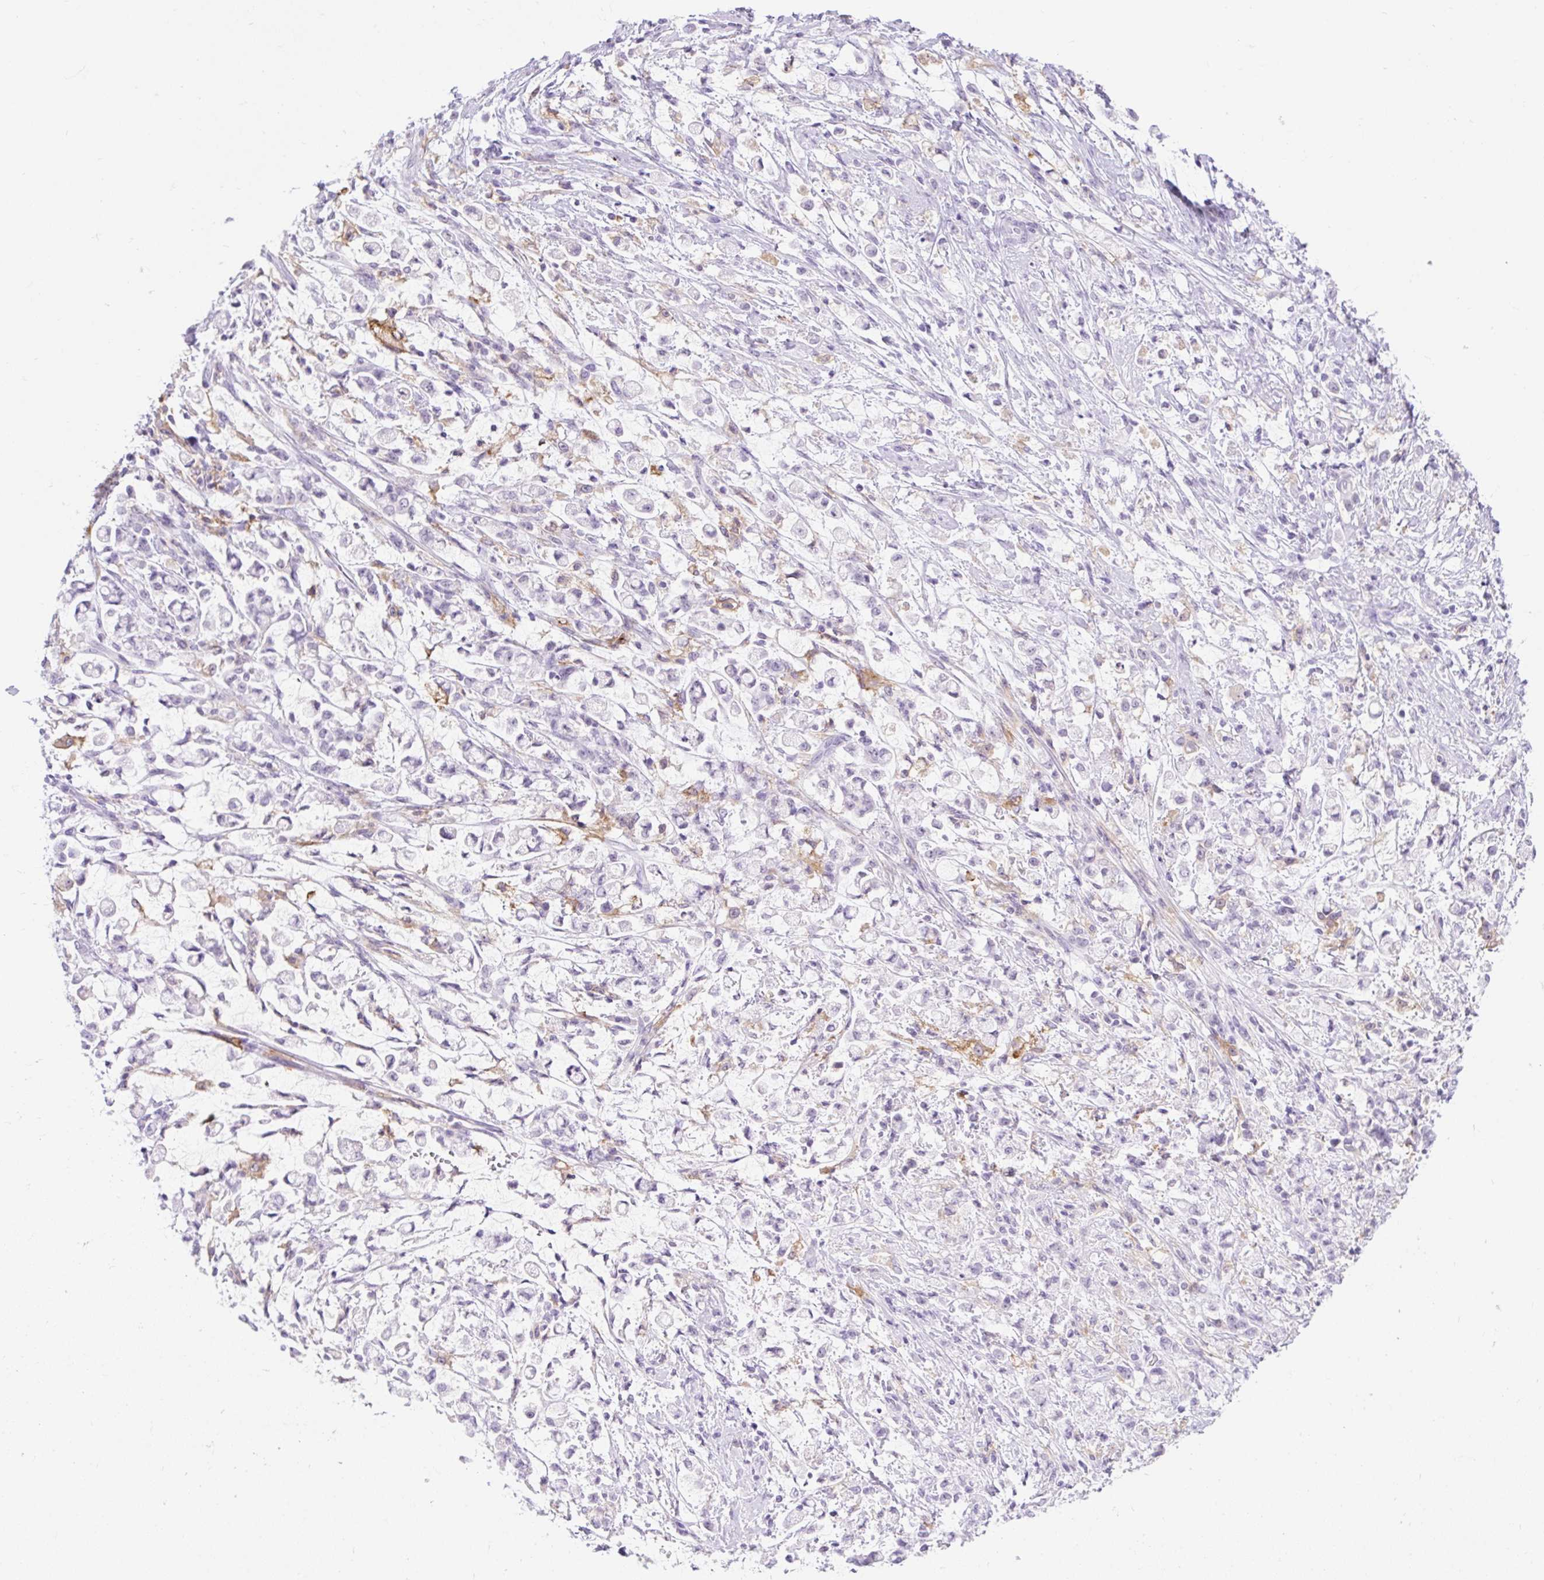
{"staining": {"intensity": "negative", "quantity": "none", "location": "none"}, "tissue": "stomach cancer", "cell_type": "Tumor cells", "image_type": "cancer", "snomed": [{"axis": "morphology", "description": "Adenocarcinoma, NOS"}, {"axis": "topography", "description": "Stomach"}], "caption": "Tumor cells are negative for brown protein staining in stomach cancer. Brightfield microscopy of immunohistochemistry stained with DAB (brown) and hematoxylin (blue), captured at high magnification.", "gene": "SIGLEC1", "patient": {"sex": "female", "age": 60}}